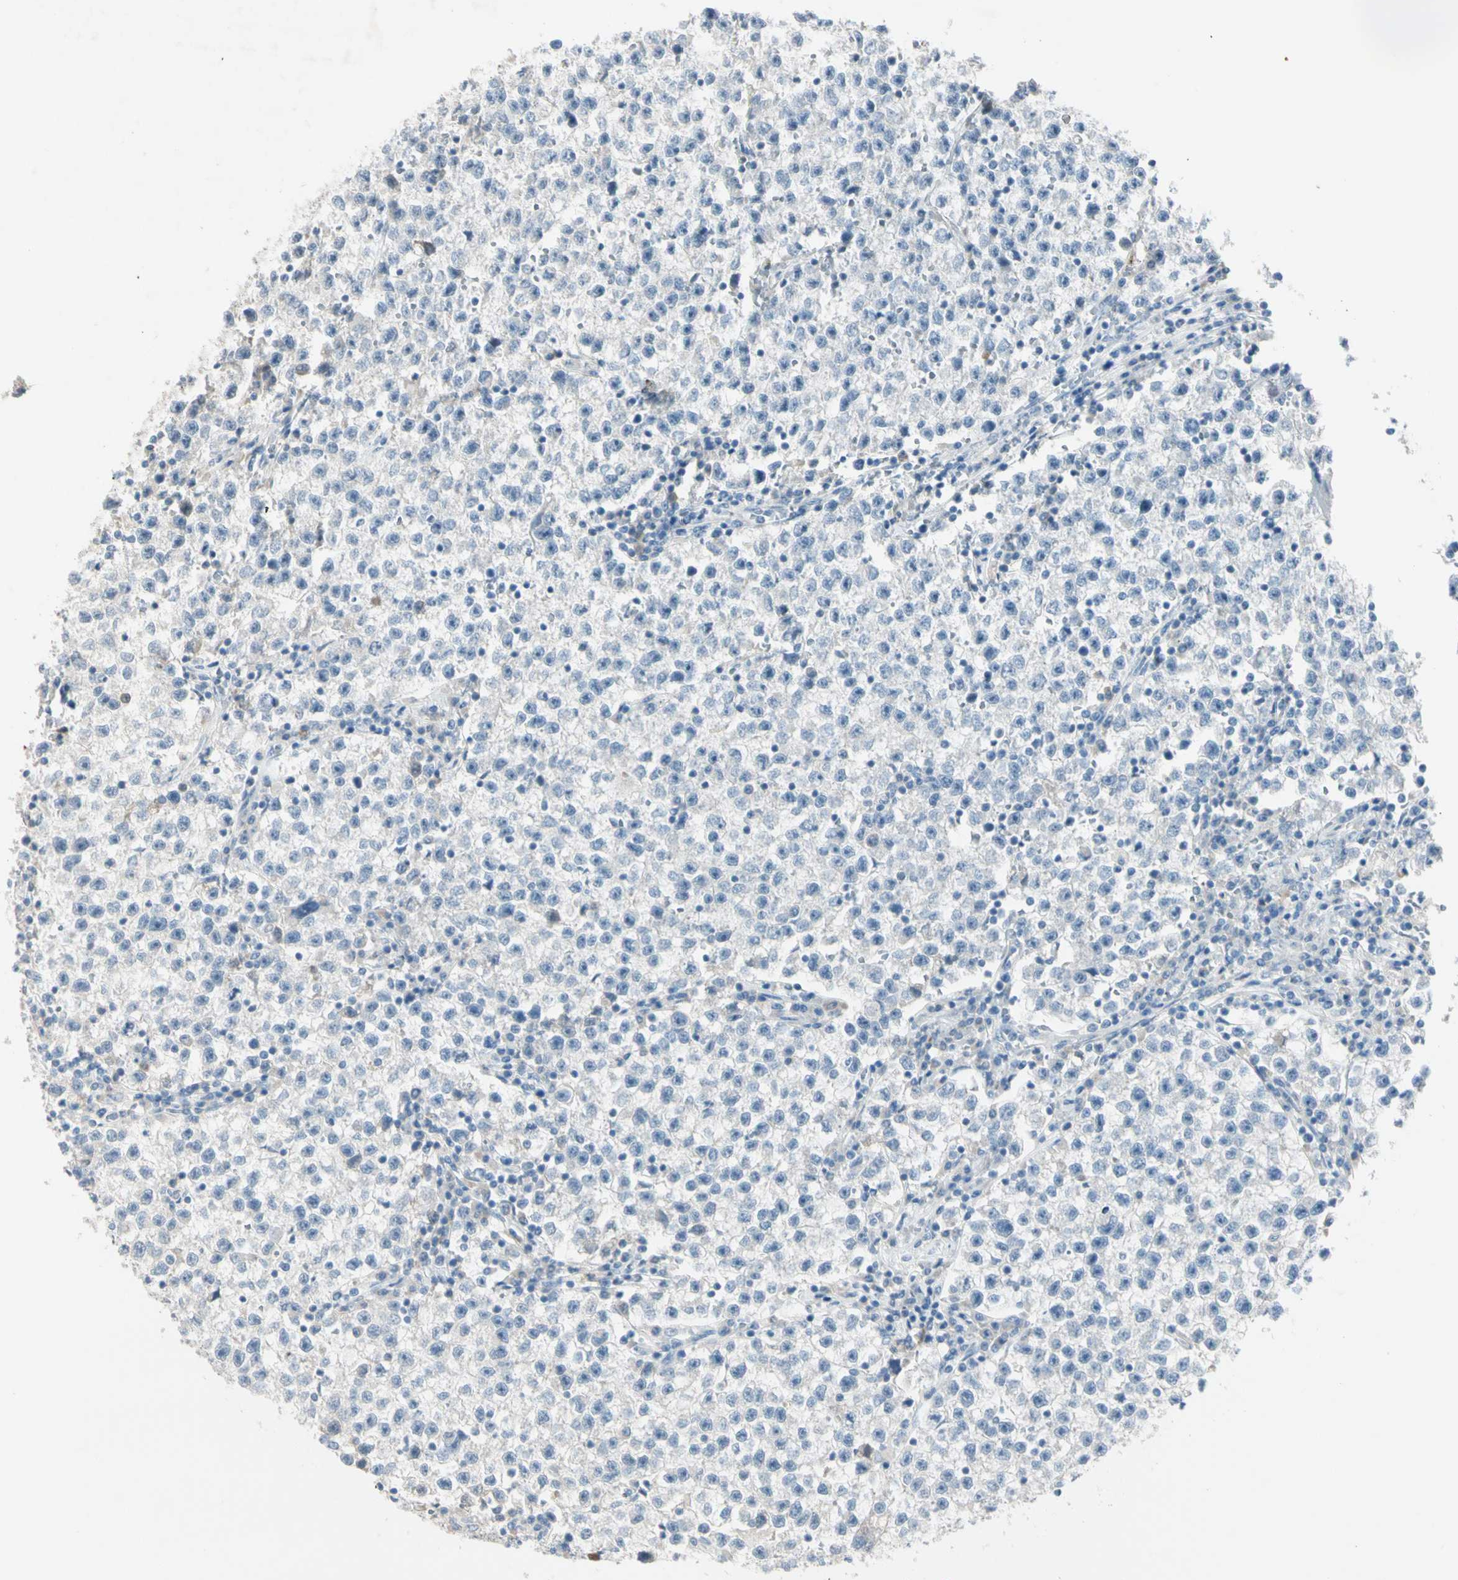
{"staining": {"intensity": "negative", "quantity": "none", "location": "none"}, "tissue": "testis cancer", "cell_type": "Tumor cells", "image_type": "cancer", "snomed": [{"axis": "morphology", "description": "Seminoma, NOS"}, {"axis": "topography", "description": "Testis"}], "caption": "A high-resolution image shows immunohistochemistry staining of testis cancer, which demonstrates no significant staining in tumor cells. The staining is performed using DAB brown chromogen with nuclei counter-stained in using hematoxylin.", "gene": "SERPIND1", "patient": {"sex": "male", "age": 22}}